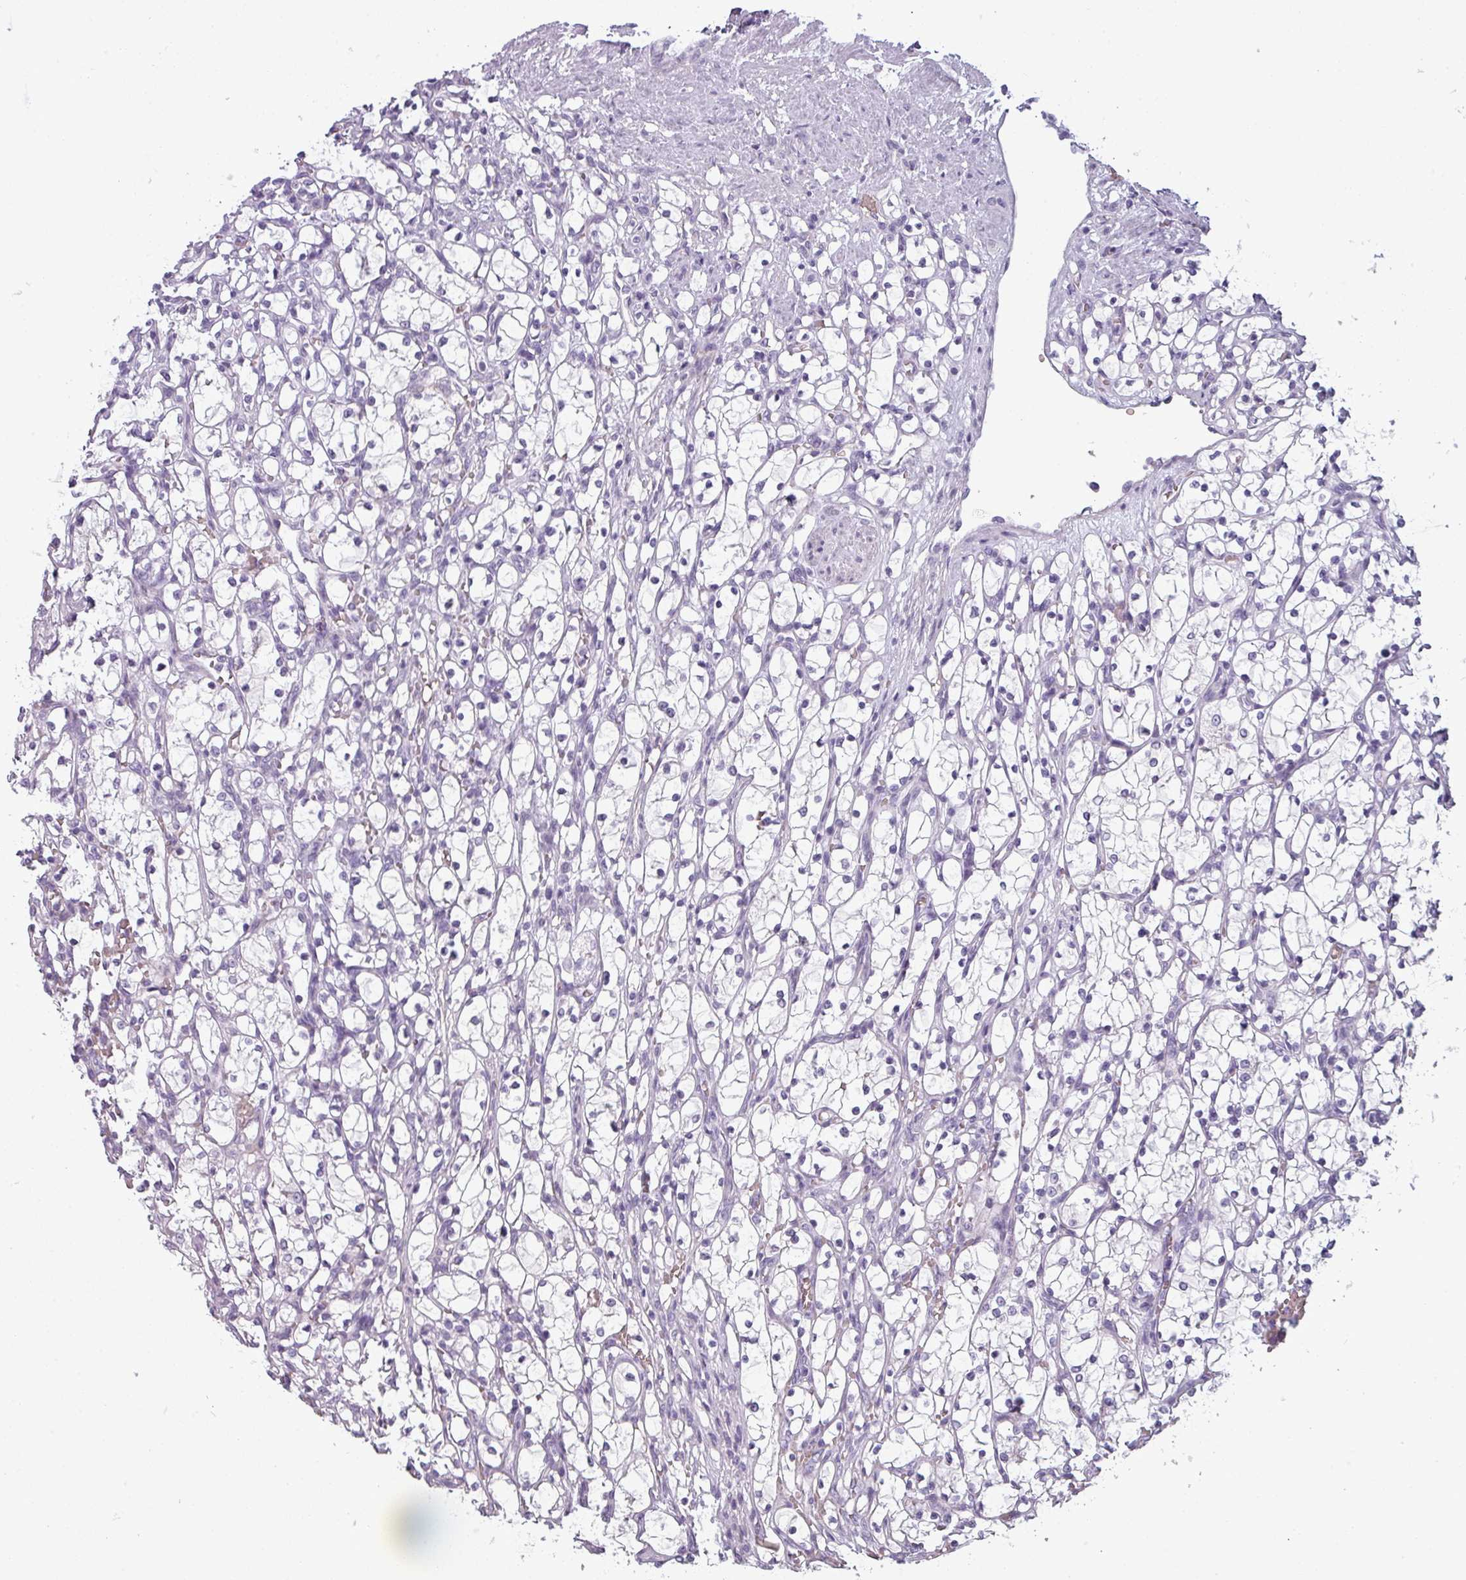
{"staining": {"intensity": "negative", "quantity": "none", "location": "none"}, "tissue": "renal cancer", "cell_type": "Tumor cells", "image_type": "cancer", "snomed": [{"axis": "morphology", "description": "Adenocarcinoma, NOS"}, {"axis": "topography", "description": "Kidney"}], "caption": "IHC image of renal cancer stained for a protein (brown), which shows no positivity in tumor cells.", "gene": "AREL1", "patient": {"sex": "female", "age": 69}}